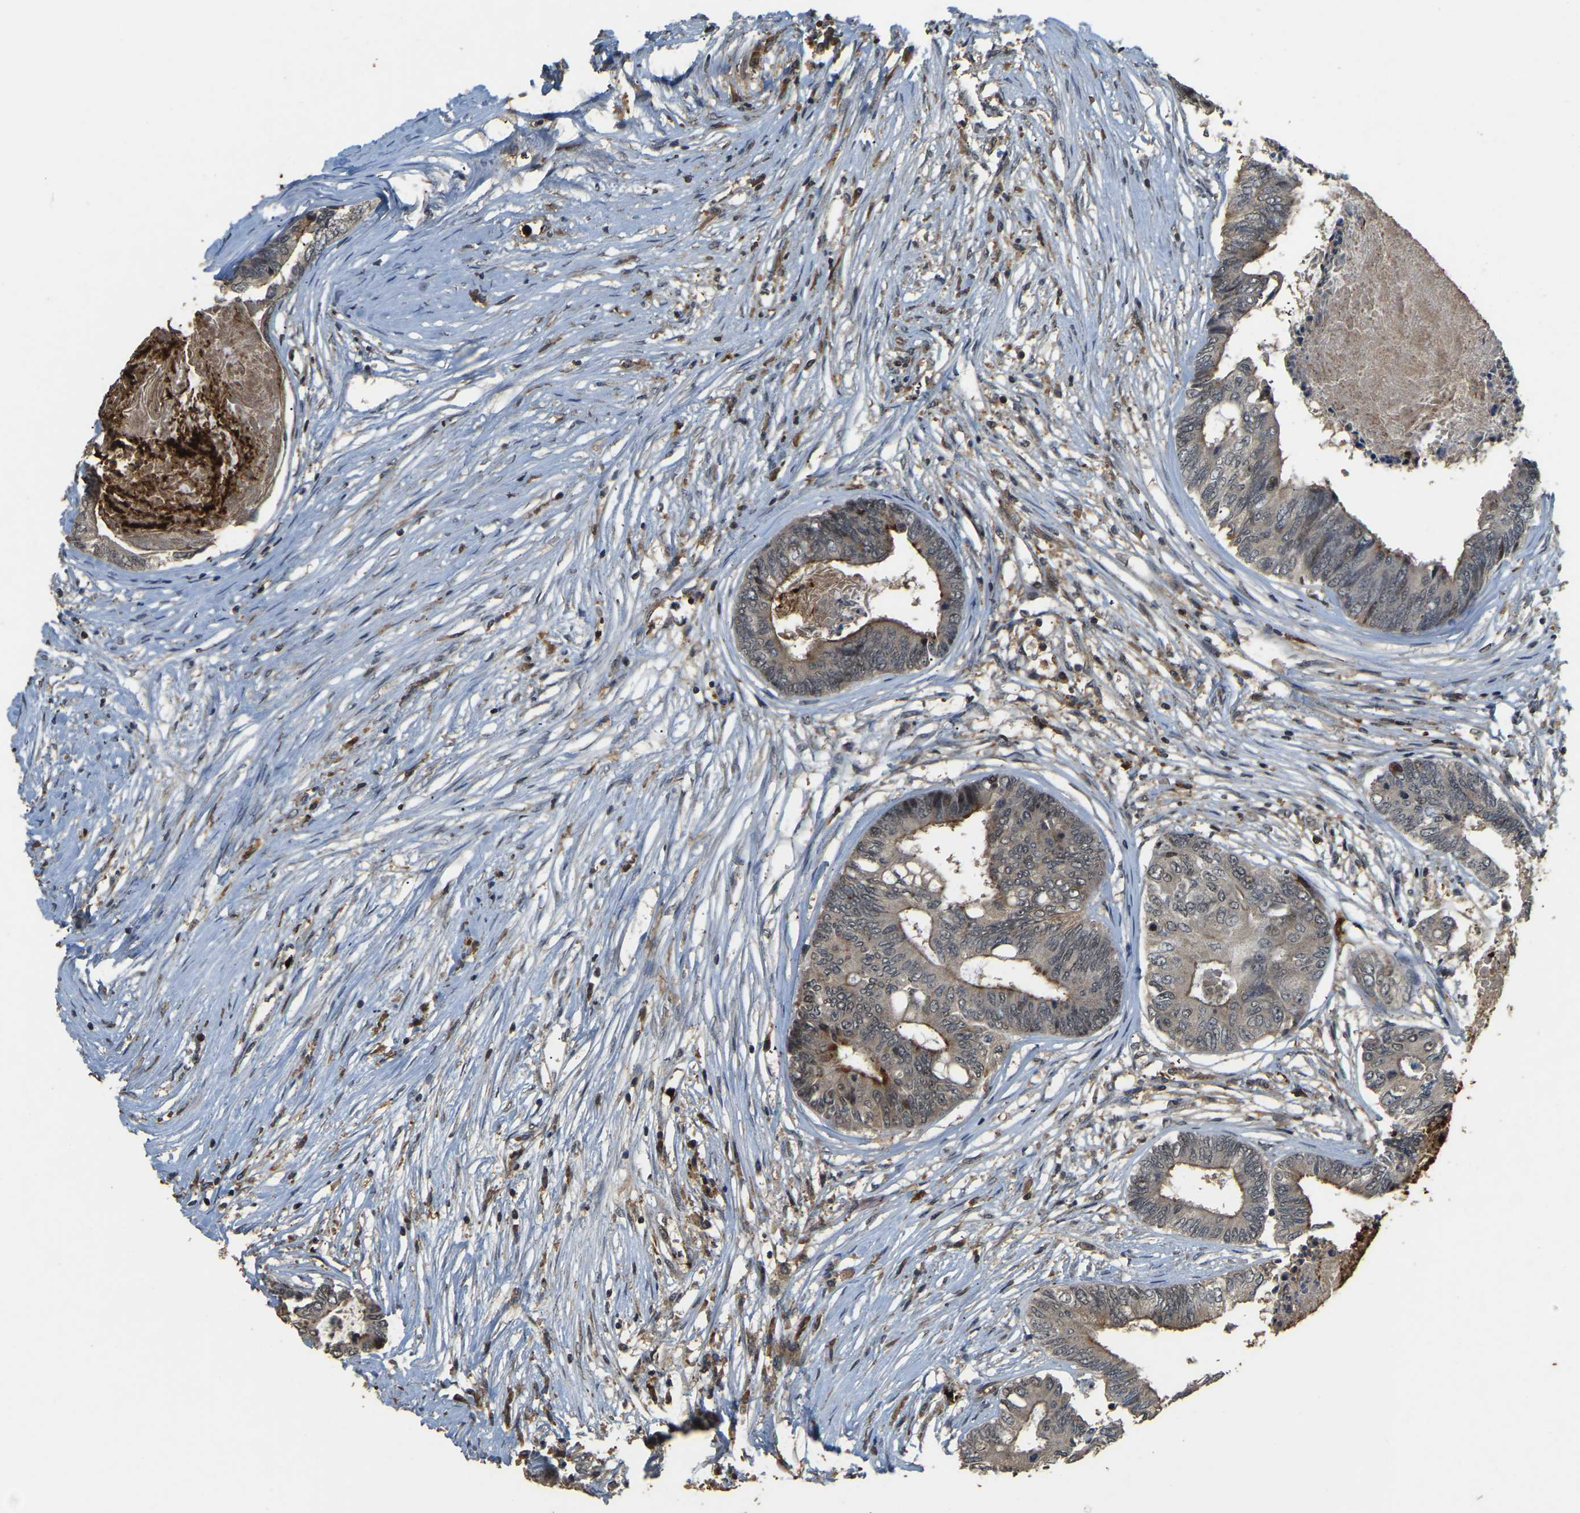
{"staining": {"intensity": "strong", "quantity": "<25%", "location": "cytoplasmic/membranous"}, "tissue": "colorectal cancer", "cell_type": "Tumor cells", "image_type": "cancer", "snomed": [{"axis": "morphology", "description": "Adenocarcinoma, NOS"}, {"axis": "topography", "description": "Rectum"}], "caption": "Adenocarcinoma (colorectal) stained with immunohistochemistry displays strong cytoplasmic/membranous expression in about <25% of tumor cells. The staining was performed using DAB, with brown indicating positive protein expression. Nuclei are stained blue with hematoxylin.", "gene": "RNF141", "patient": {"sex": "male", "age": 63}}